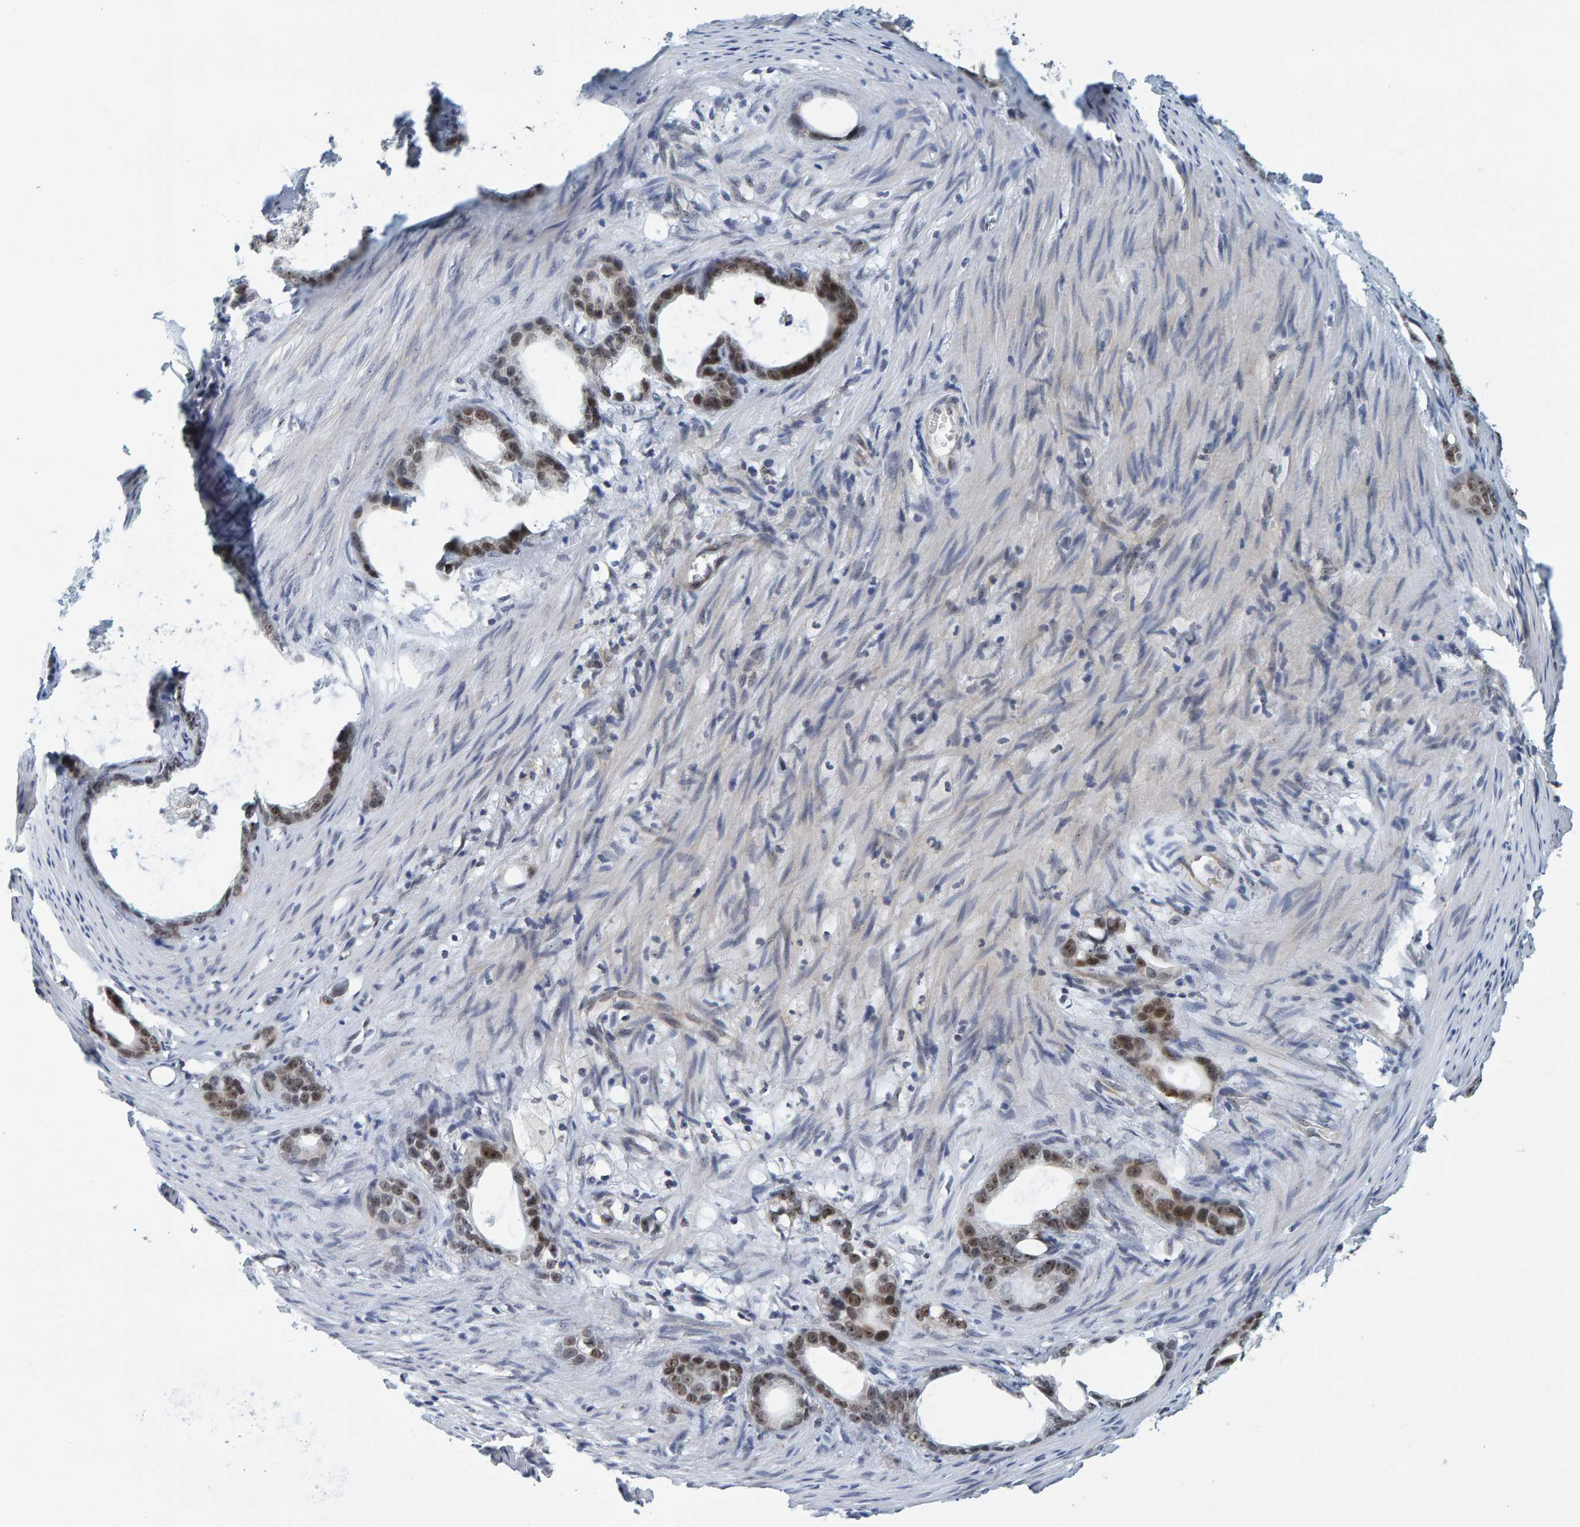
{"staining": {"intensity": "moderate", "quantity": ">75%", "location": "nuclear"}, "tissue": "stomach cancer", "cell_type": "Tumor cells", "image_type": "cancer", "snomed": [{"axis": "morphology", "description": "Adenocarcinoma, NOS"}, {"axis": "topography", "description": "Stomach"}], "caption": "Moderate nuclear protein staining is seen in approximately >75% of tumor cells in stomach cancer.", "gene": "POLR1E", "patient": {"sex": "female", "age": 75}}